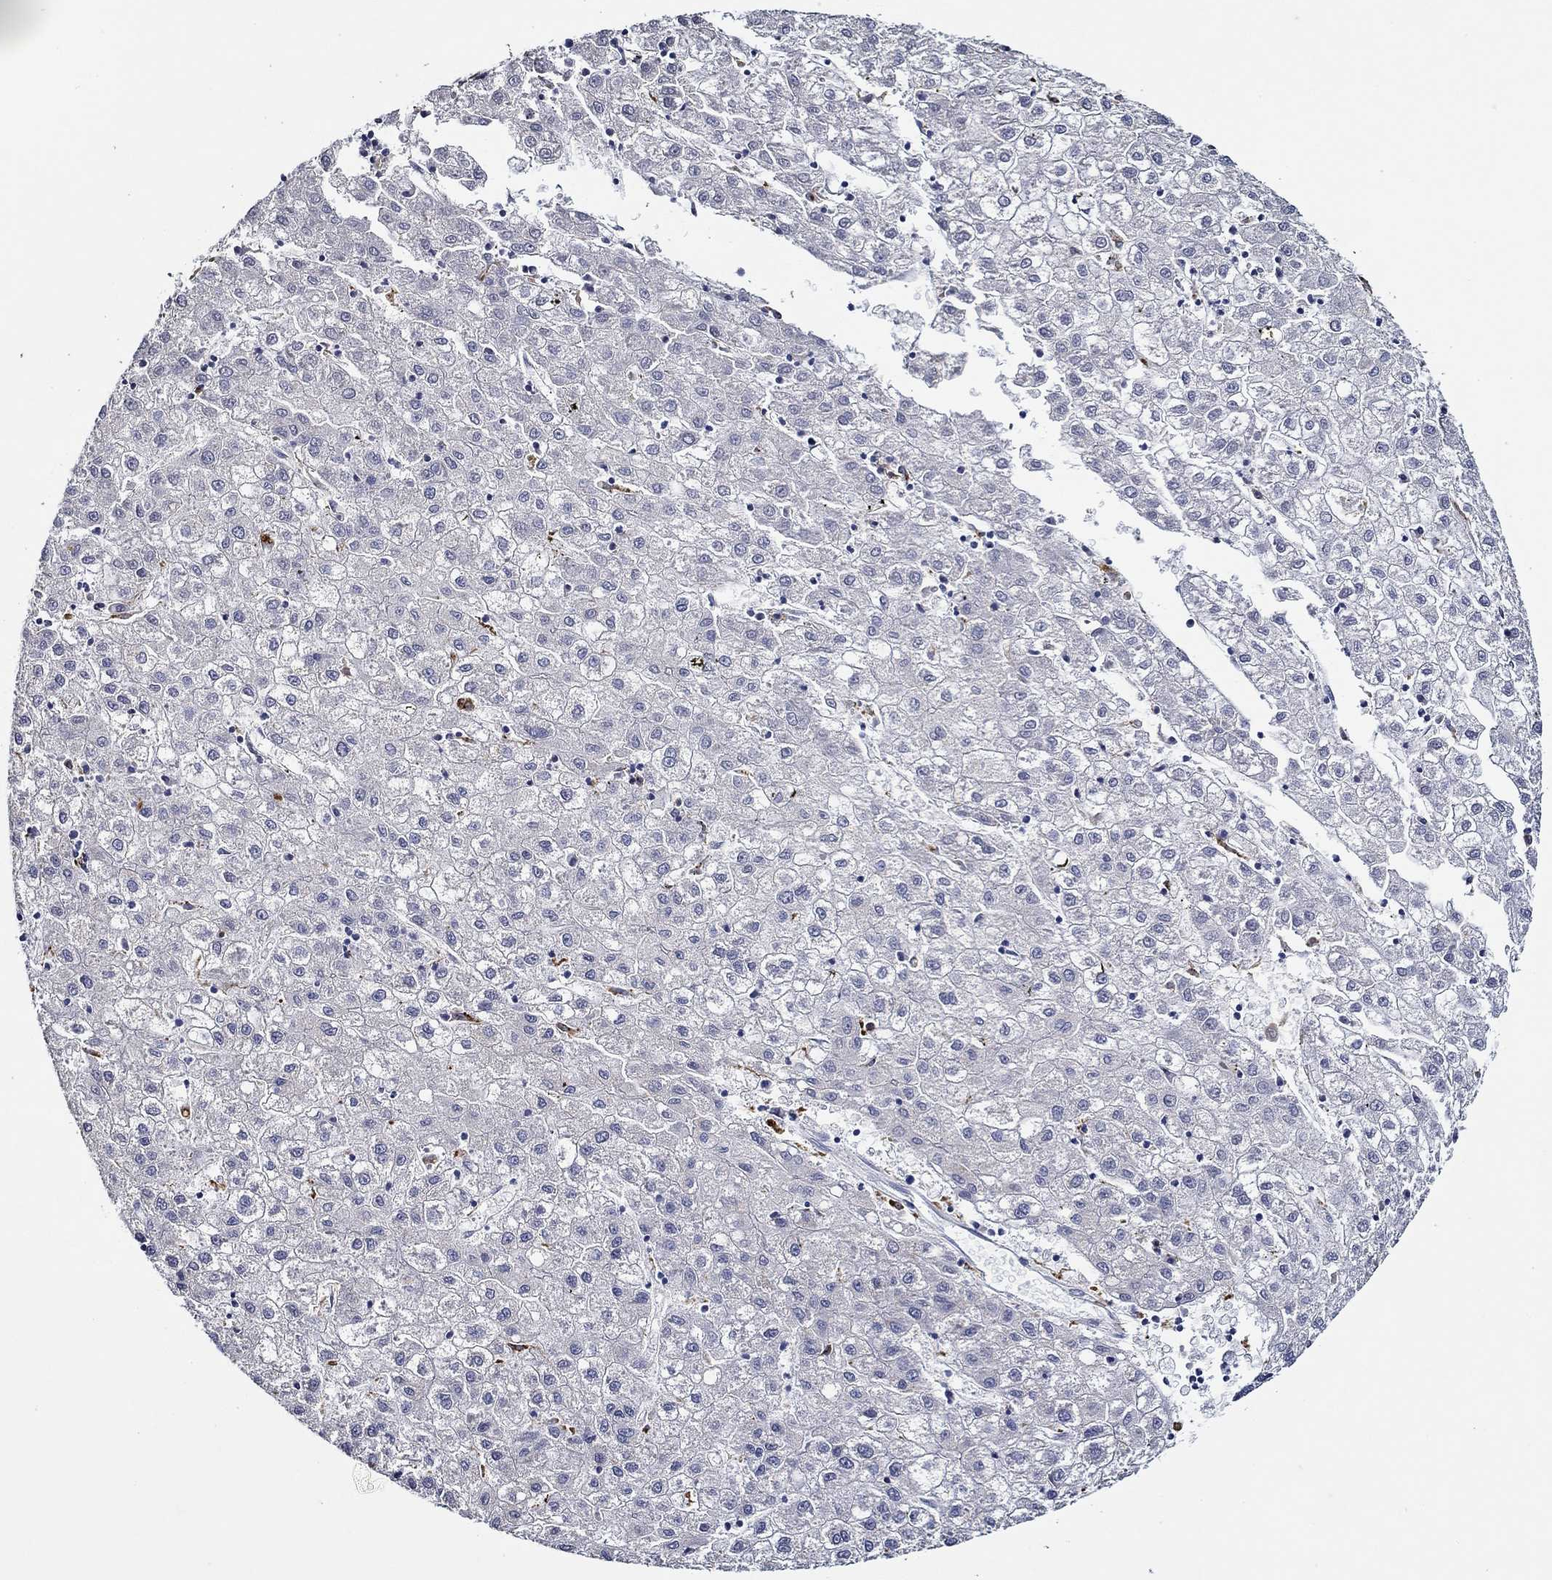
{"staining": {"intensity": "negative", "quantity": "none", "location": "none"}, "tissue": "liver cancer", "cell_type": "Tumor cells", "image_type": "cancer", "snomed": [{"axis": "morphology", "description": "Carcinoma, Hepatocellular, NOS"}, {"axis": "topography", "description": "Liver"}], "caption": "Immunohistochemical staining of liver cancer displays no significant positivity in tumor cells.", "gene": "GATA2", "patient": {"sex": "male", "age": 72}}